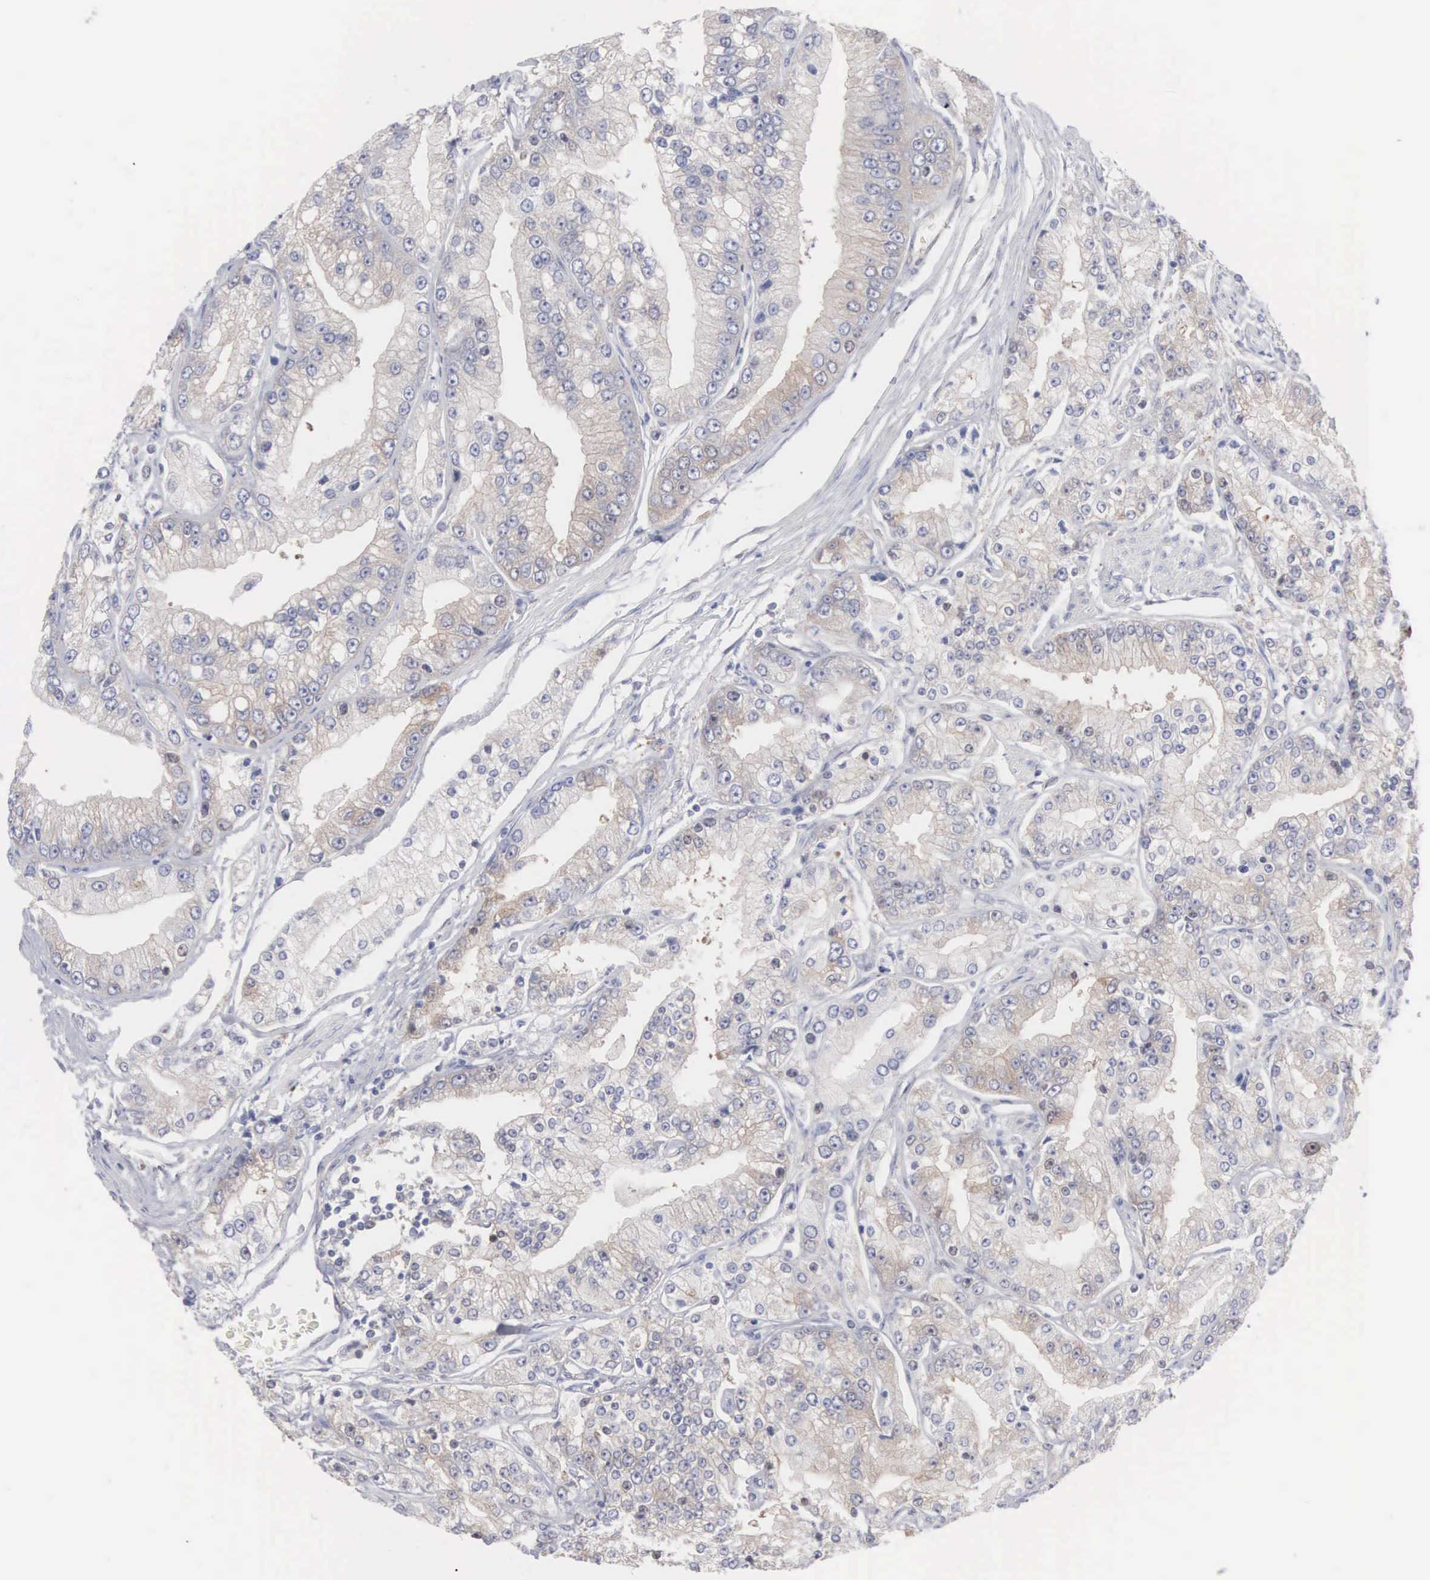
{"staining": {"intensity": "weak", "quantity": "25%-75%", "location": "cytoplasmic/membranous"}, "tissue": "prostate cancer", "cell_type": "Tumor cells", "image_type": "cancer", "snomed": [{"axis": "morphology", "description": "Adenocarcinoma, Medium grade"}, {"axis": "topography", "description": "Prostate"}], "caption": "Immunohistochemical staining of prostate cancer (medium-grade adenocarcinoma) reveals low levels of weak cytoplasmic/membranous positivity in approximately 25%-75% of tumor cells.", "gene": "MTHFD1", "patient": {"sex": "male", "age": 72}}